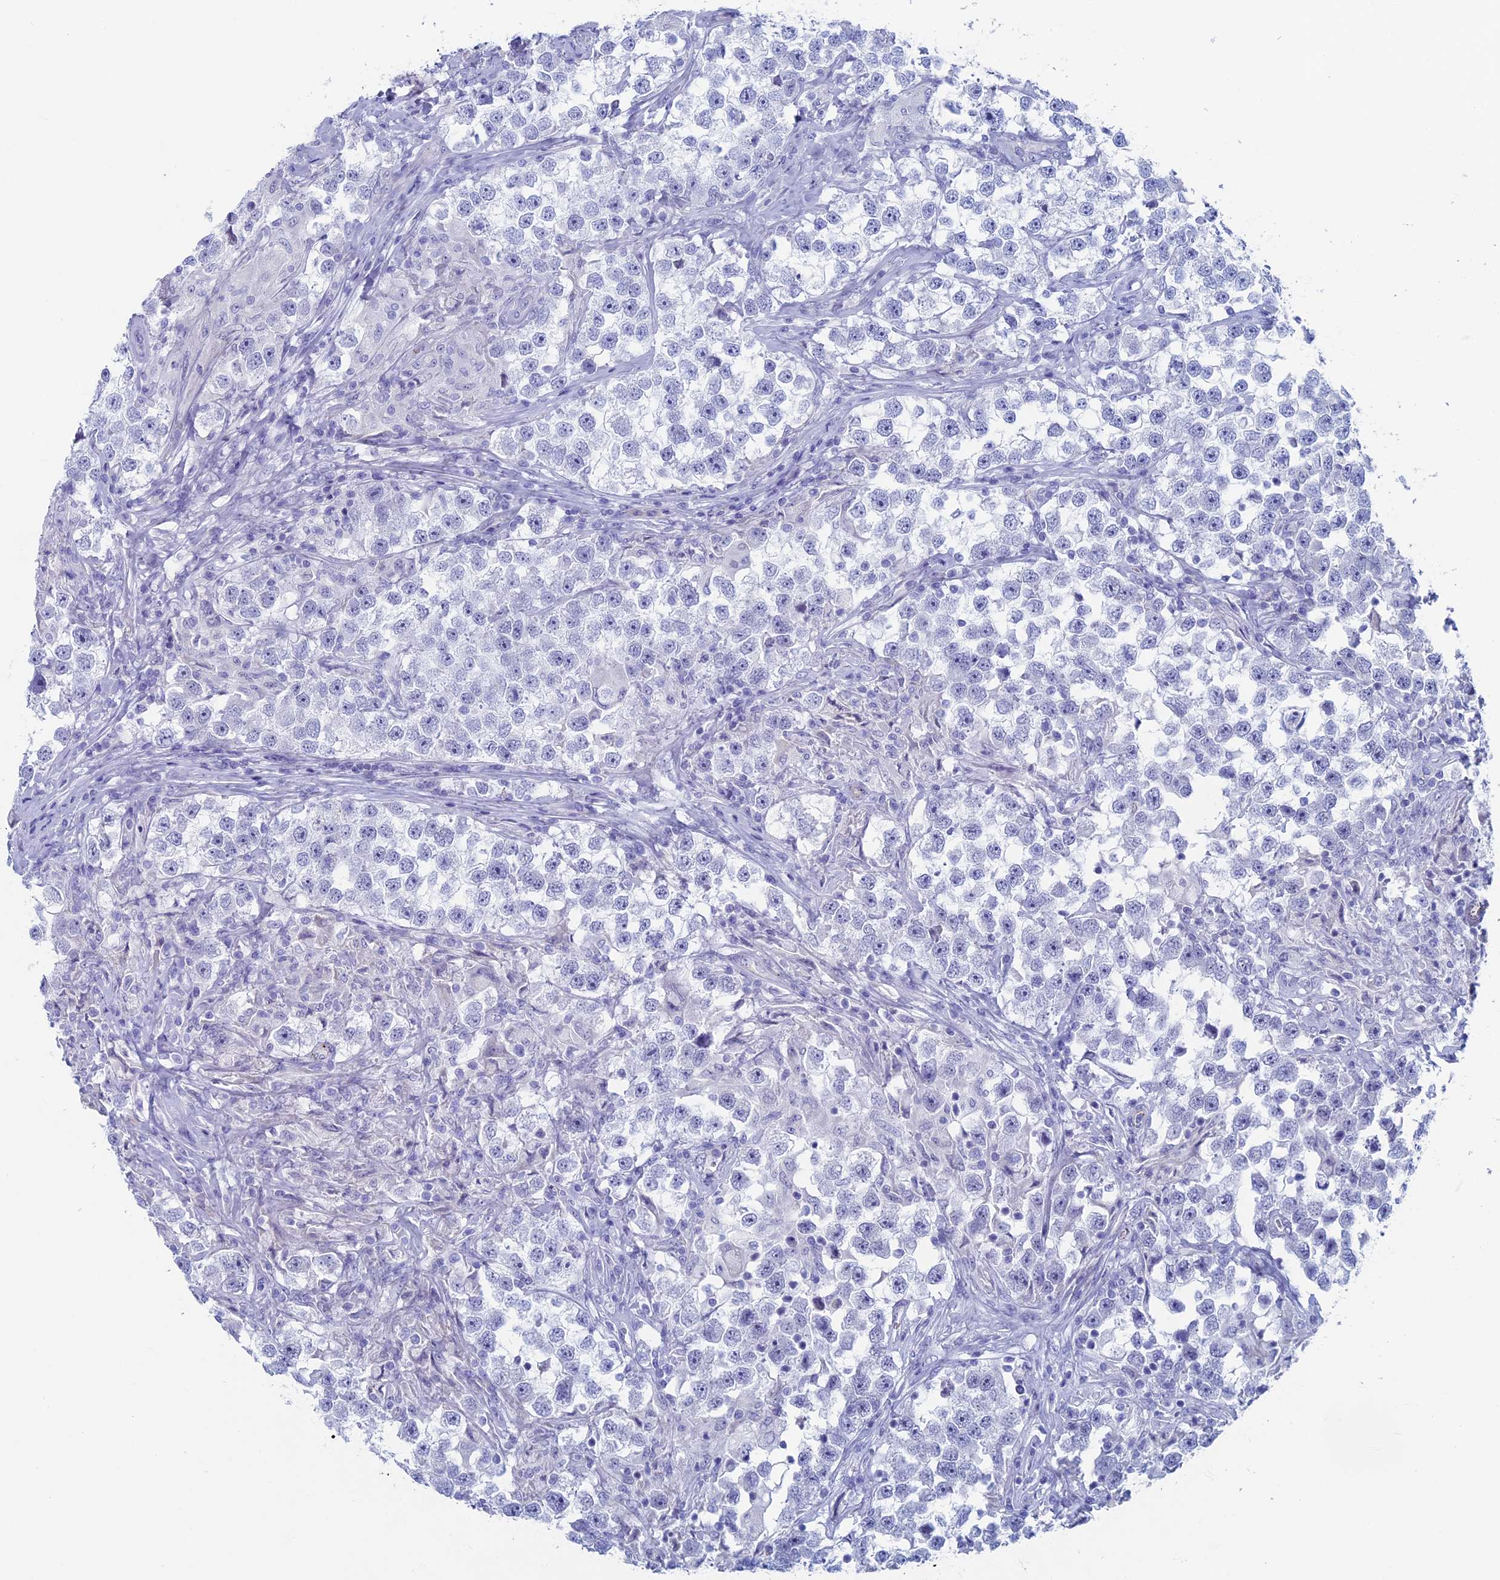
{"staining": {"intensity": "negative", "quantity": "none", "location": "none"}, "tissue": "testis cancer", "cell_type": "Tumor cells", "image_type": "cancer", "snomed": [{"axis": "morphology", "description": "Seminoma, NOS"}, {"axis": "topography", "description": "Testis"}], "caption": "DAB (3,3'-diaminobenzidine) immunohistochemical staining of human testis cancer (seminoma) demonstrates no significant positivity in tumor cells.", "gene": "MAGEB6", "patient": {"sex": "male", "age": 46}}